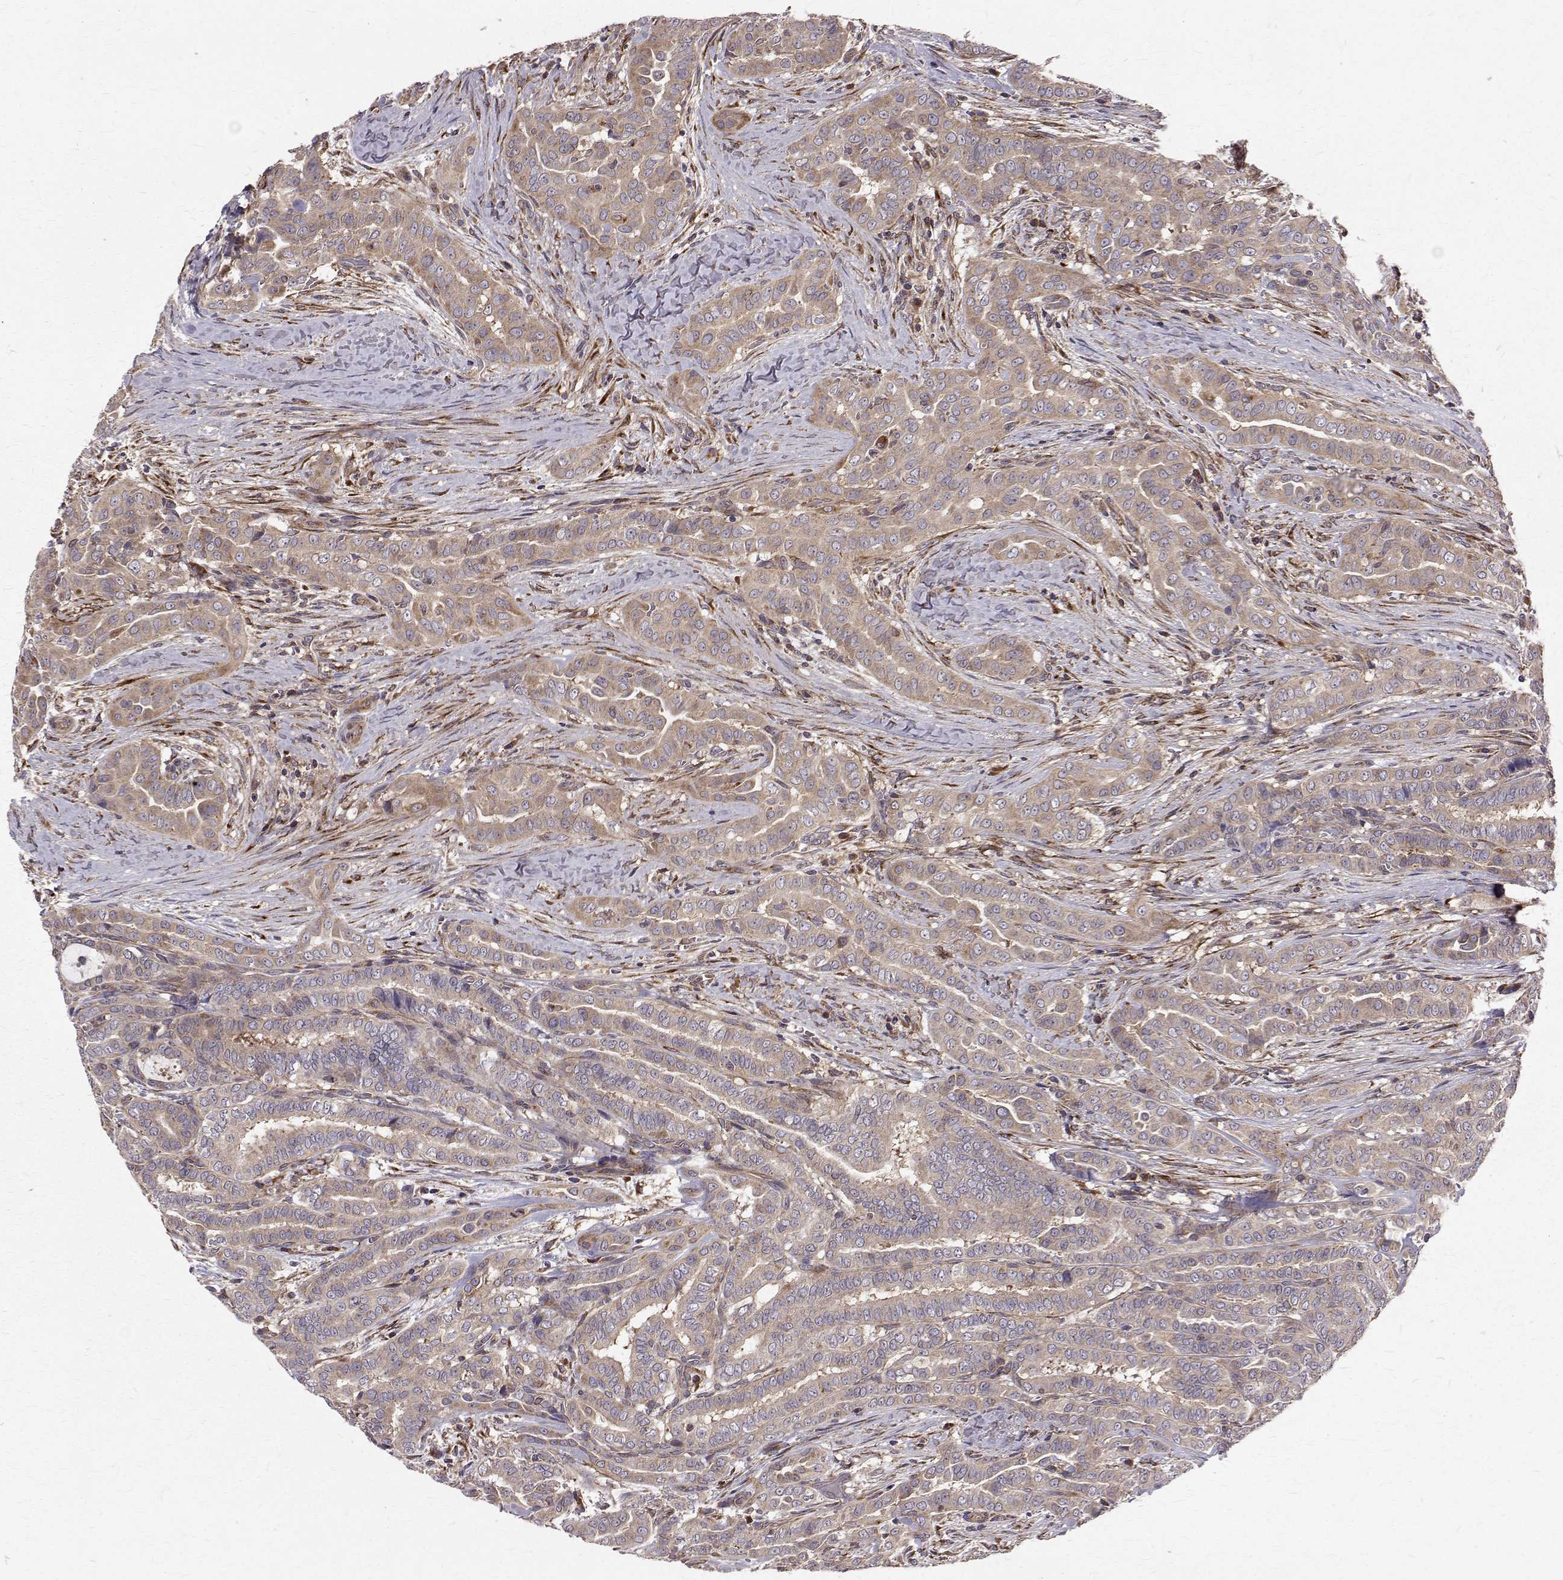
{"staining": {"intensity": "weak", "quantity": ">75%", "location": "cytoplasmic/membranous"}, "tissue": "thyroid cancer", "cell_type": "Tumor cells", "image_type": "cancer", "snomed": [{"axis": "morphology", "description": "Papillary adenocarcinoma, NOS"}, {"axis": "morphology", "description": "Papillary adenoma metastatic"}, {"axis": "topography", "description": "Thyroid gland"}], "caption": "A photomicrograph of human thyroid cancer (papillary adenoma metastatic) stained for a protein exhibits weak cytoplasmic/membranous brown staining in tumor cells.", "gene": "ARFGAP1", "patient": {"sex": "female", "age": 50}}